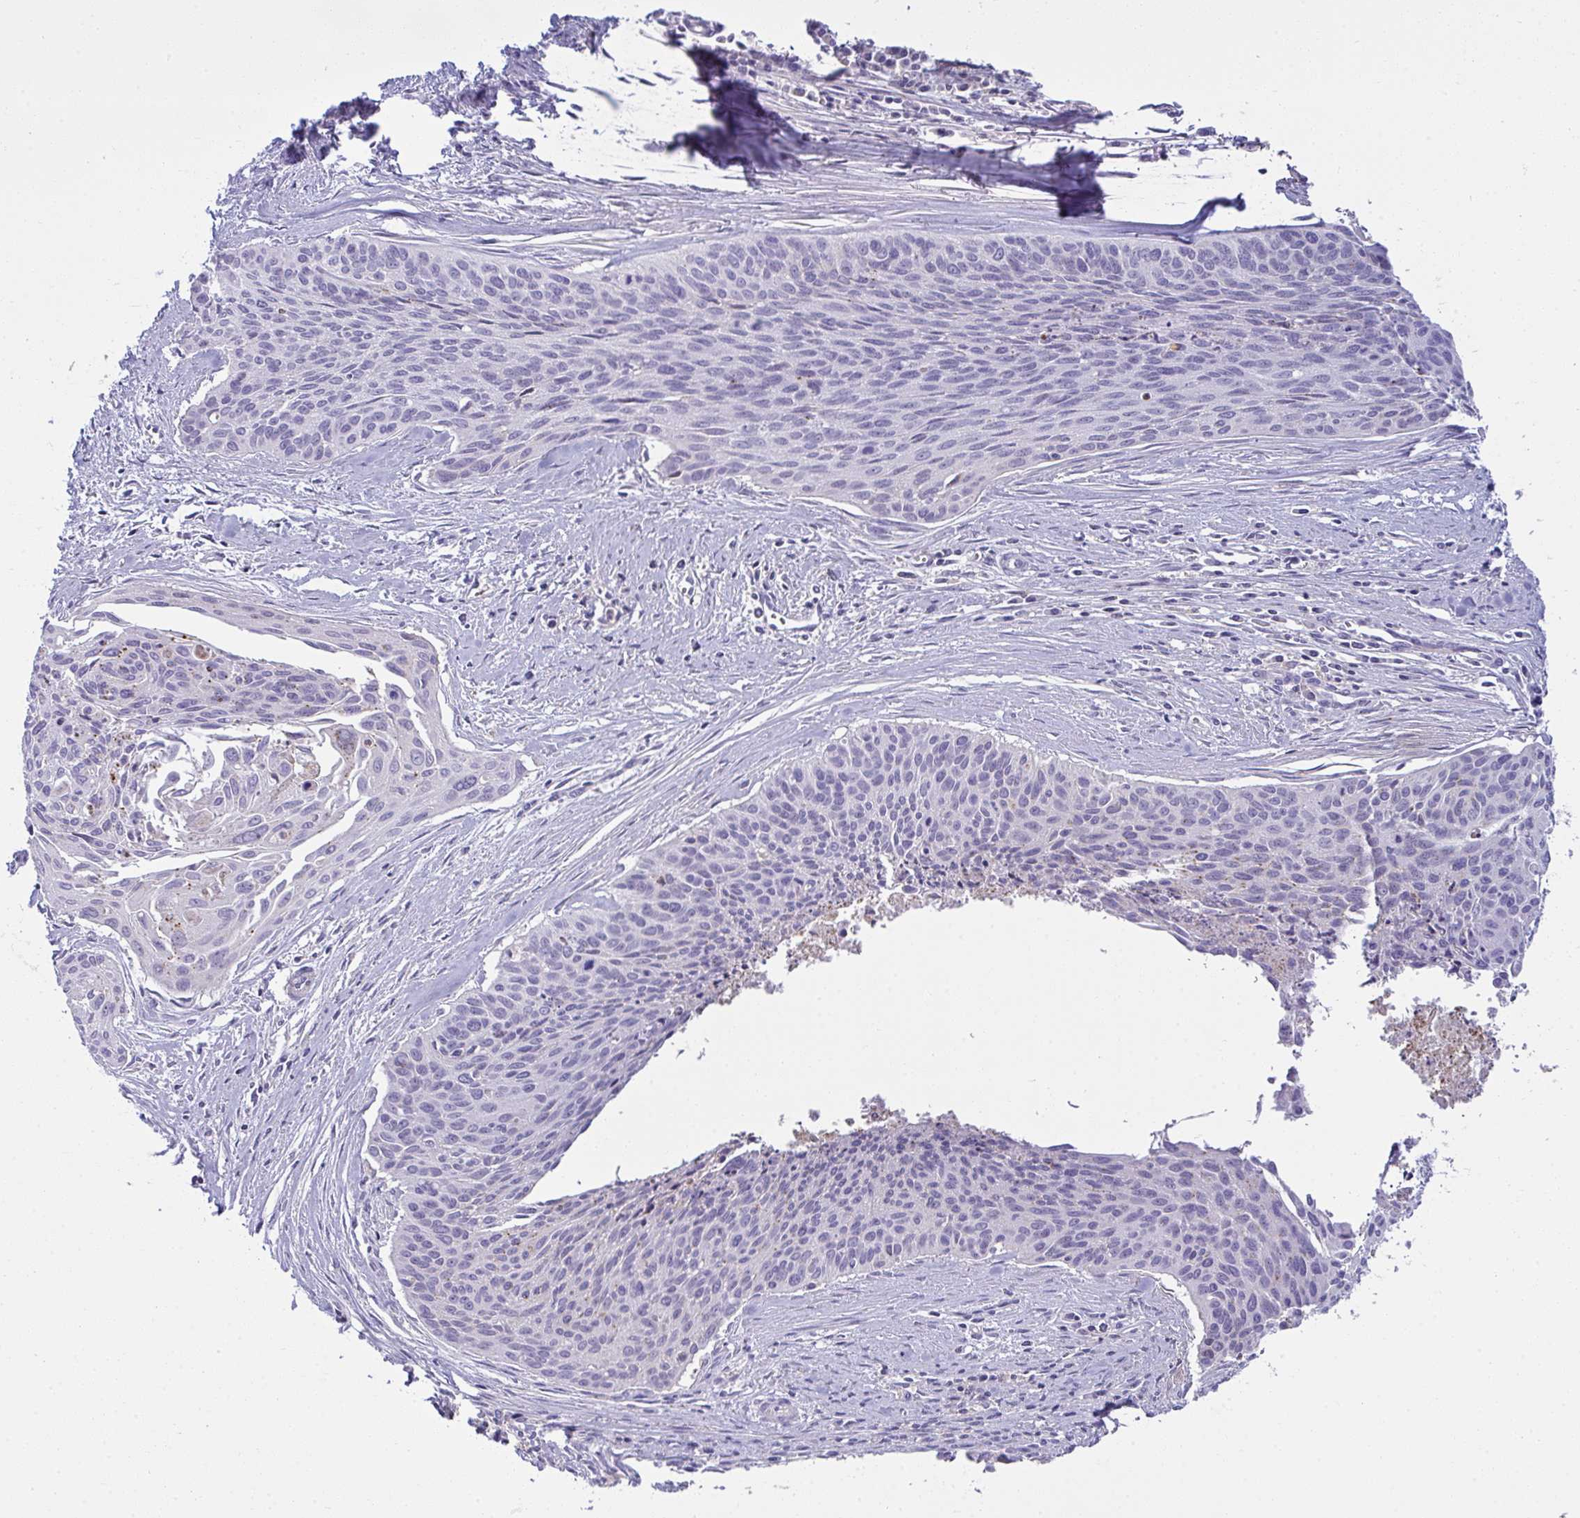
{"staining": {"intensity": "negative", "quantity": "none", "location": "none"}, "tissue": "cervical cancer", "cell_type": "Tumor cells", "image_type": "cancer", "snomed": [{"axis": "morphology", "description": "Squamous cell carcinoma, NOS"}, {"axis": "topography", "description": "Cervix"}], "caption": "A high-resolution photomicrograph shows IHC staining of squamous cell carcinoma (cervical), which shows no significant positivity in tumor cells. Brightfield microscopy of immunohistochemistry stained with DAB (brown) and hematoxylin (blue), captured at high magnification.", "gene": "RGPD5", "patient": {"sex": "female", "age": 55}}